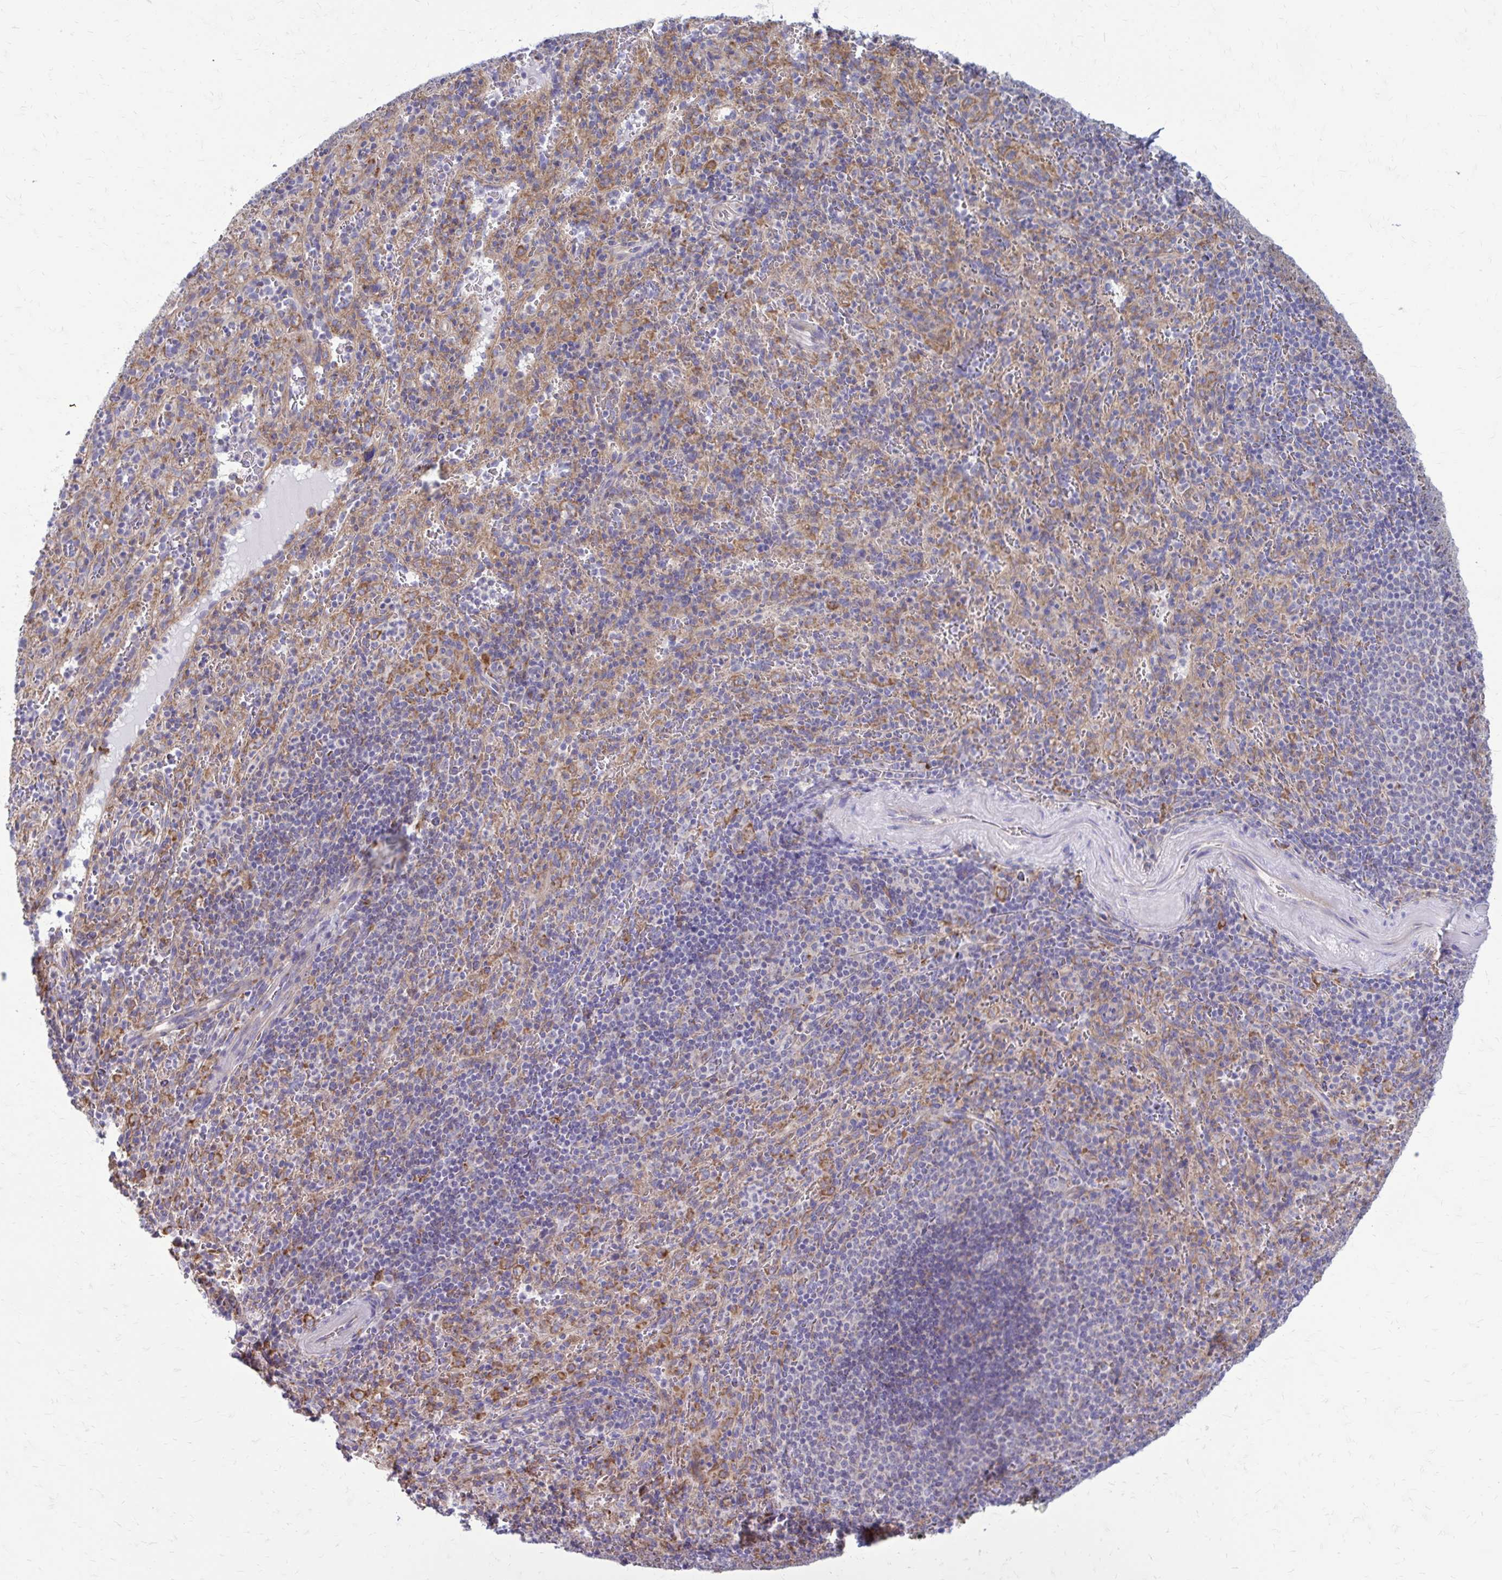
{"staining": {"intensity": "moderate", "quantity": "<25%", "location": "cytoplasmic/membranous"}, "tissue": "spleen", "cell_type": "Cells in red pulp", "image_type": "normal", "snomed": [{"axis": "morphology", "description": "Normal tissue, NOS"}, {"axis": "topography", "description": "Spleen"}], "caption": "Protein expression analysis of benign spleen exhibits moderate cytoplasmic/membranous positivity in about <25% of cells in red pulp.", "gene": "CLTA", "patient": {"sex": "male", "age": 57}}